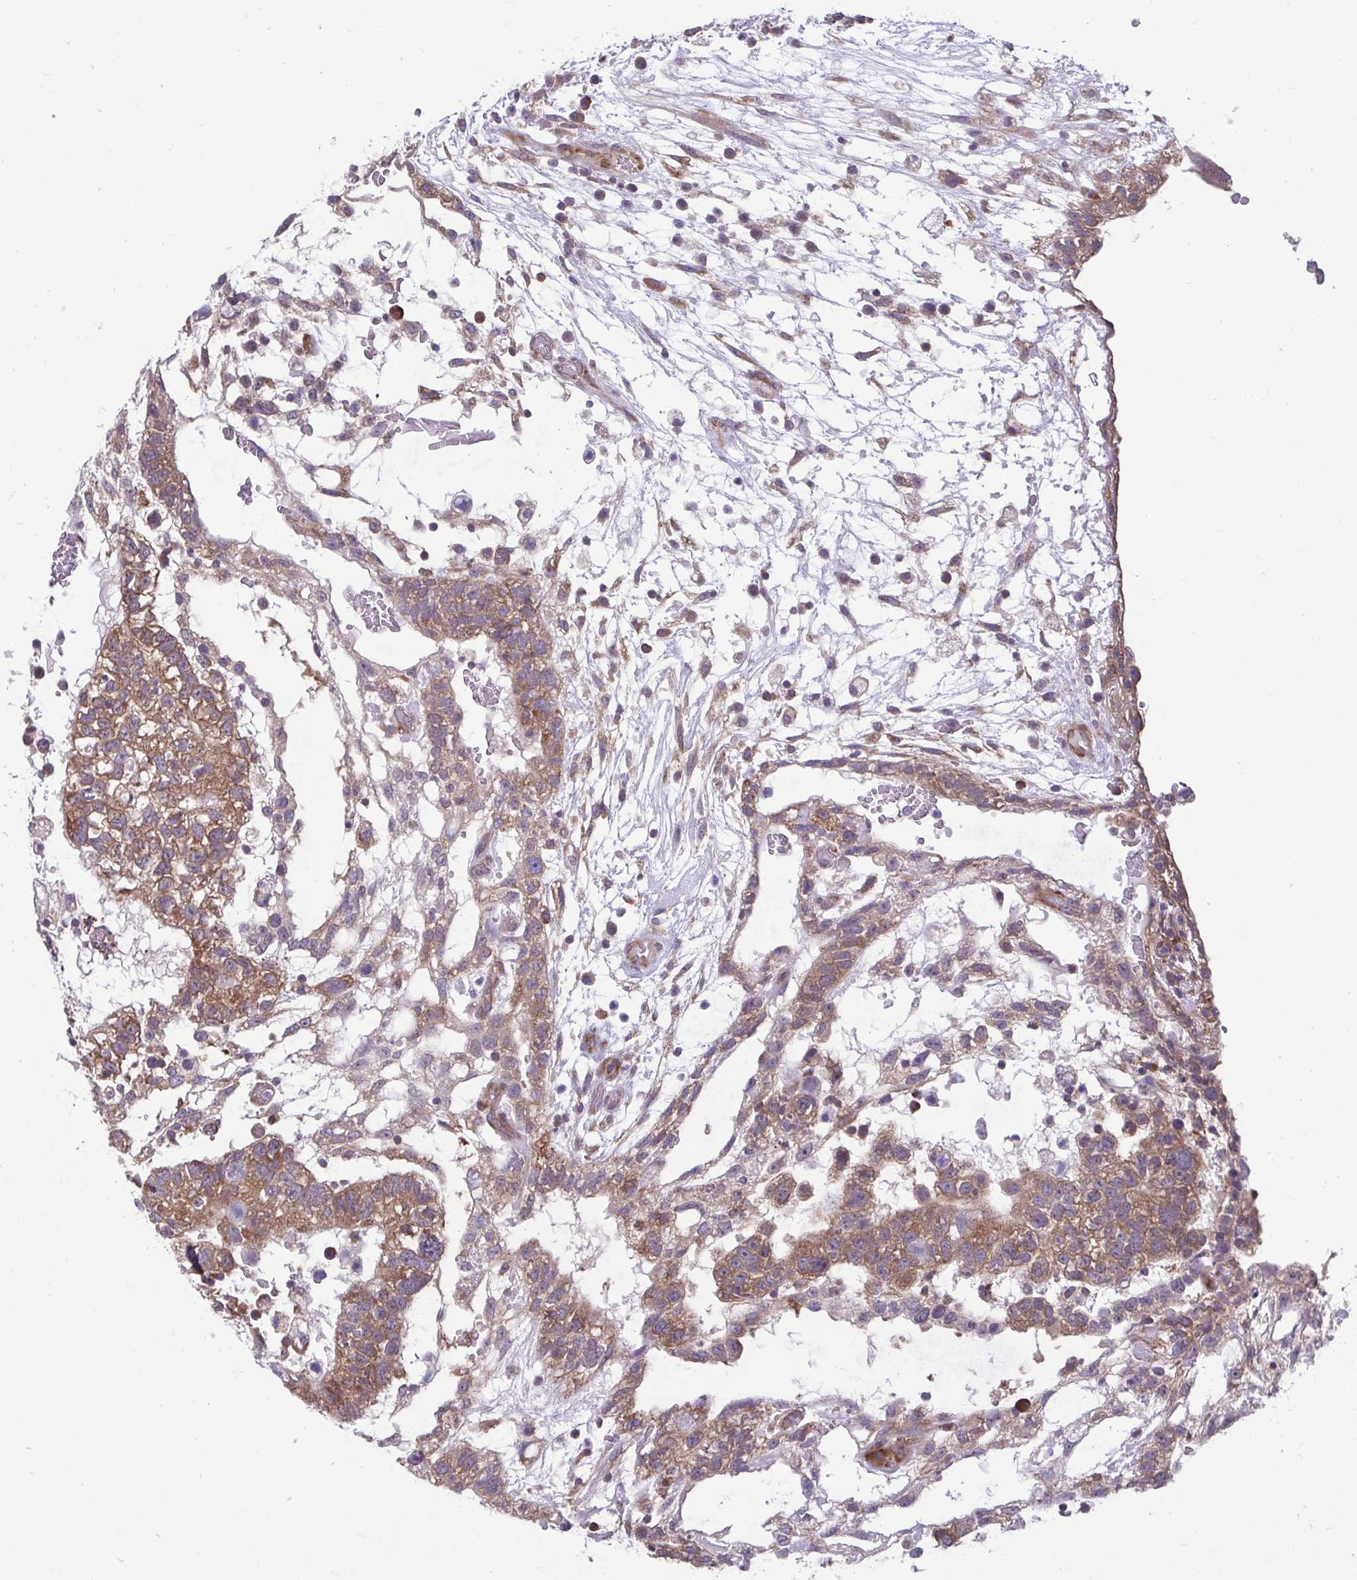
{"staining": {"intensity": "moderate", "quantity": ">75%", "location": "cytoplasmic/membranous"}, "tissue": "testis cancer", "cell_type": "Tumor cells", "image_type": "cancer", "snomed": [{"axis": "morphology", "description": "Normal tissue, NOS"}, {"axis": "morphology", "description": "Carcinoma, Embryonal, NOS"}, {"axis": "topography", "description": "Testis"}], "caption": "Protein analysis of embryonal carcinoma (testis) tissue reveals moderate cytoplasmic/membranous expression in about >75% of tumor cells.", "gene": "TMEM108", "patient": {"sex": "male", "age": 32}}